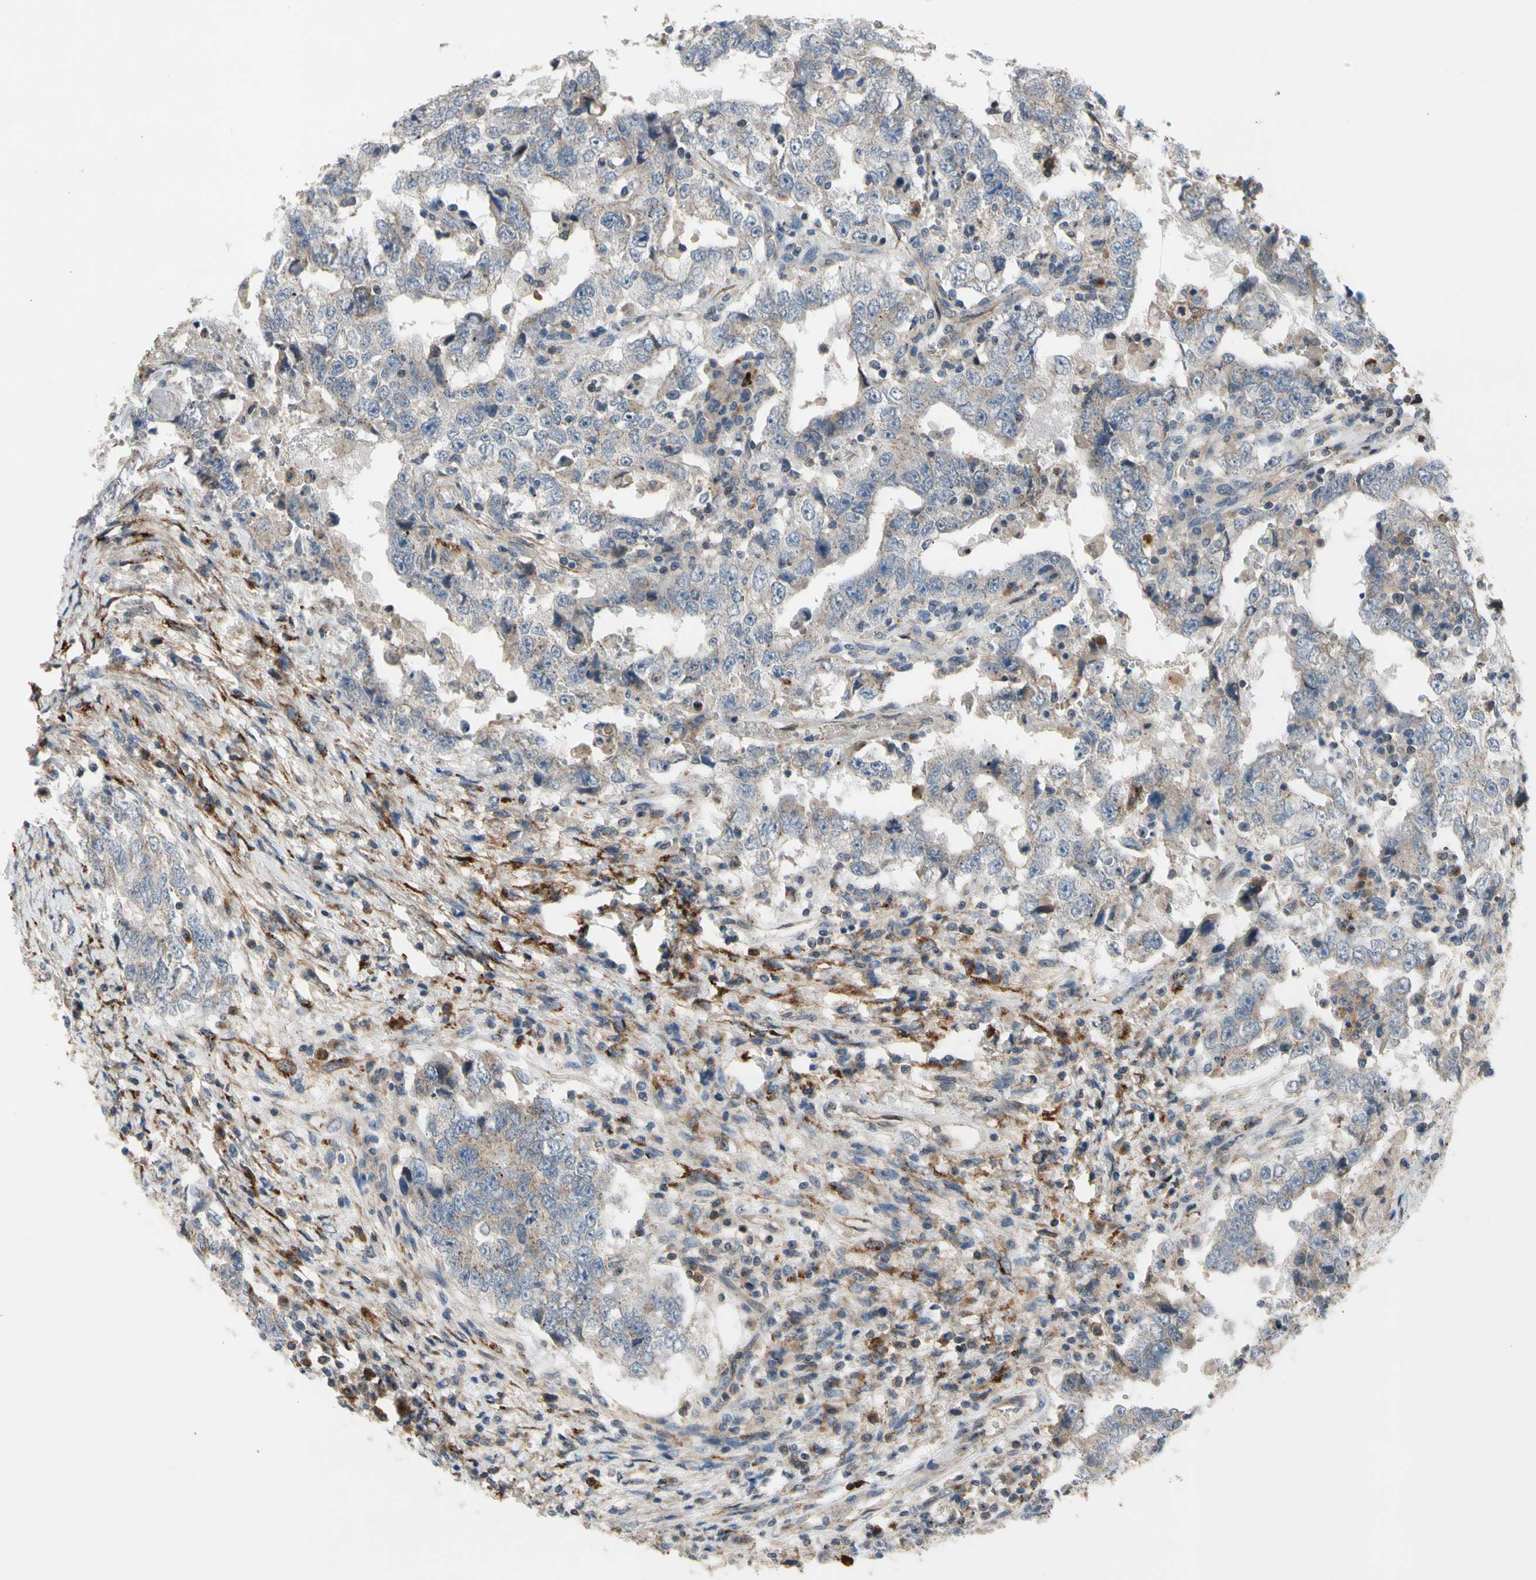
{"staining": {"intensity": "weak", "quantity": "<25%", "location": "cytoplasmic/membranous"}, "tissue": "testis cancer", "cell_type": "Tumor cells", "image_type": "cancer", "snomed": [{"axis": "morphology", "description": "Carcinoma, Embryonal, NOS"}, {"axis": "topography", "description": "Testis"}], "caption": "Immunohistochemistry histopathology image of neoplastic tissue: testis cancer (embryonal carcinoma) stained with DAB (3,3'-diaminobenzidine) displays no significant protein staining in tumor cells.", "gene": "GALNT5", "patient": {"sex": "male", "age": 26}}